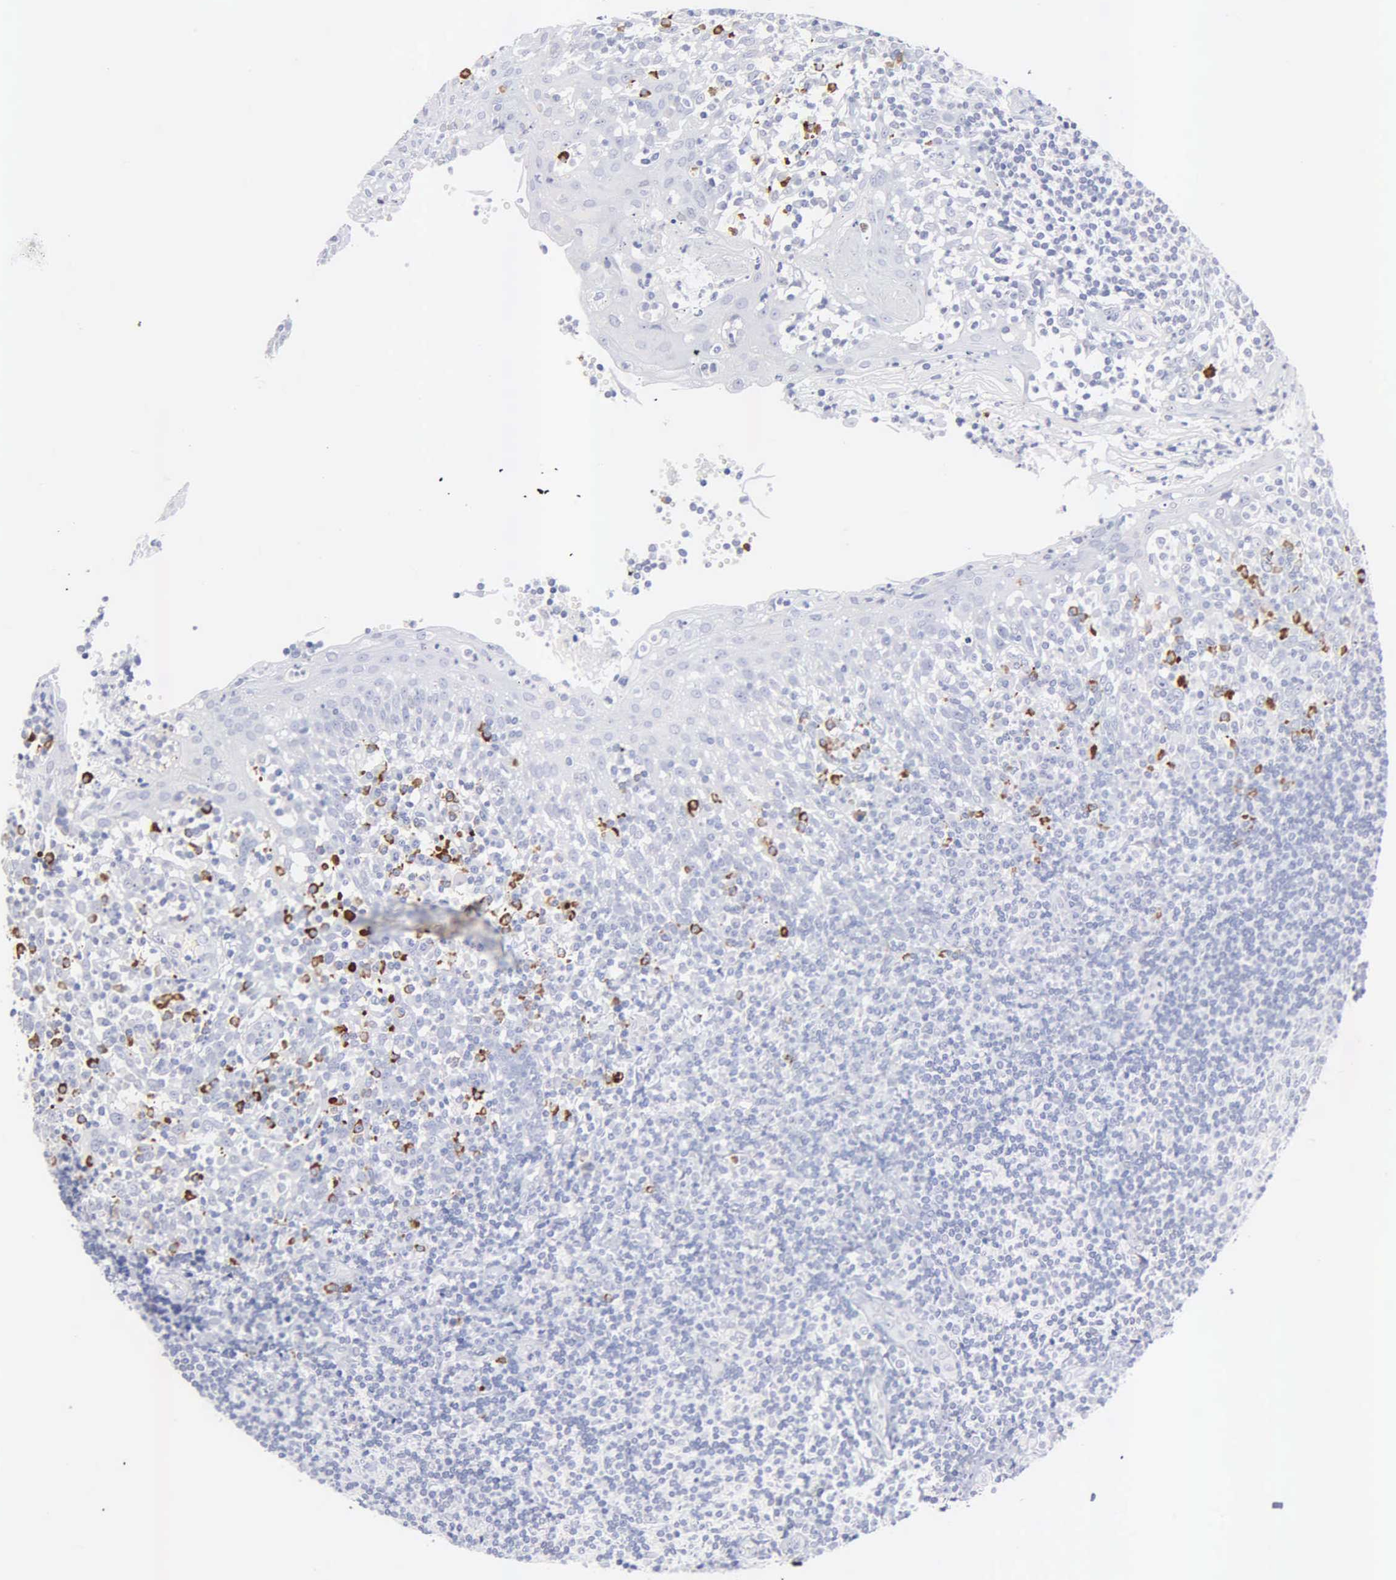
{"staining": {"intensity": "negative", "quantity": "none", "location": "none"}, "tissue": "tonsil", "cell_type": "Germinal center cells", "image_type": "normal", "snomed": [{"axis": "morphology", "description": "Normal tissue, NOS"}, {"axis": "topography", "description": "Tonsil"}], "caption": "Immunohistochemistry (IHC) image of normal human tonsil stained for a protein (brown), which reveals no positivity in germinal center cells. The staining is performed using DAB brown chromogen with nuclei counter-stained in using hematoxylin.", "gene": "ASPHD2", "patient": {"sex": "female", "age": 41}}